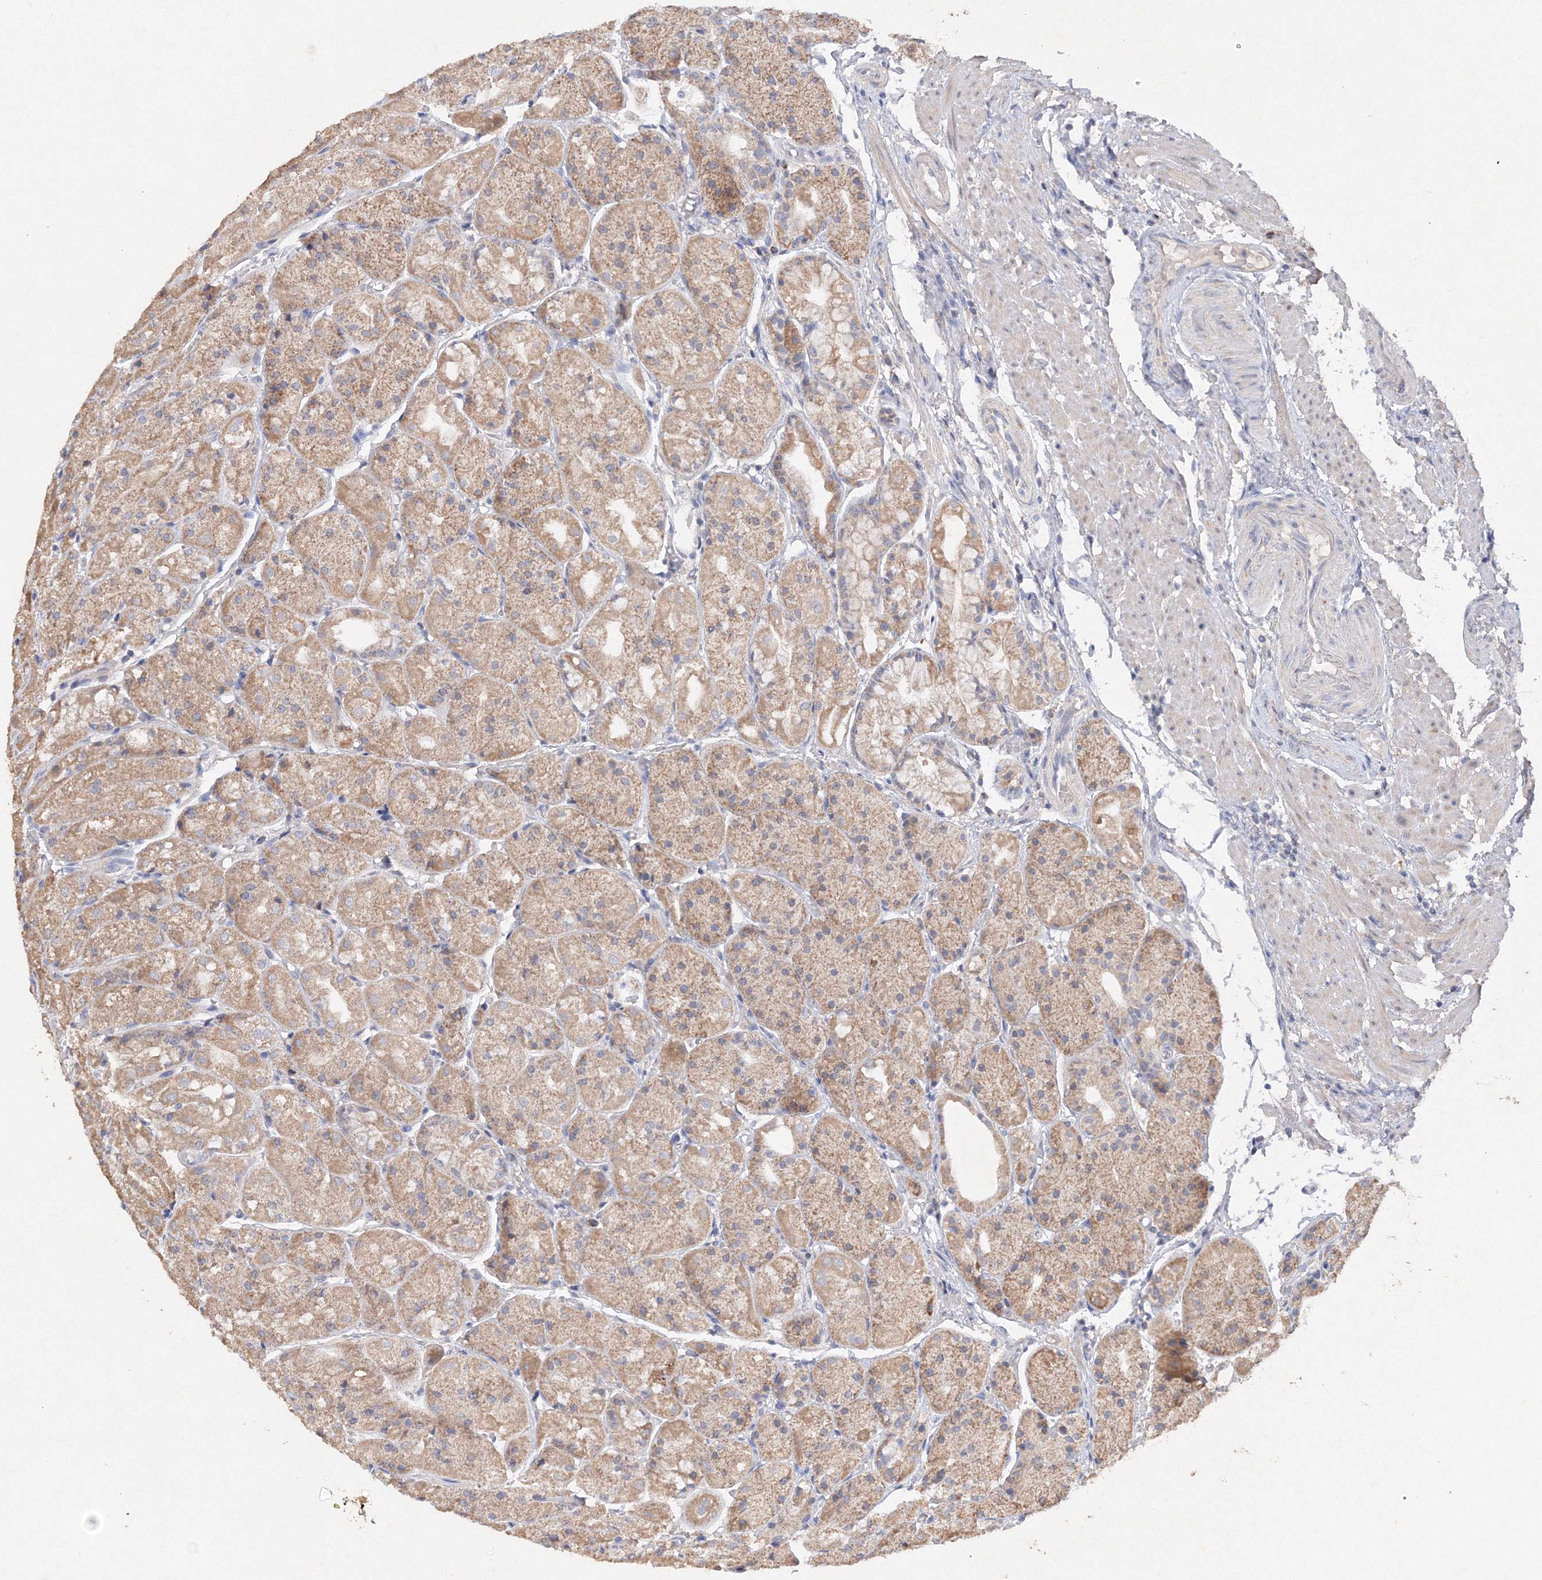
{"staining": {"intensity": "moderate", "quantity": ">75%", "location": "cytoplasmic/membranous"}, "tissue": "stomach", "cell_type": "Glandular cells", "image_type": "normal", "snomed": [{"axis": "morphology", "description": "Normal tissue, NOS"}, {"axis": "topography", "description": "Stomach, upper"}], "caption": "A brown stain highlights moderate cytoplasmic/membranous expression of a protein in glandular cells of benign human stomach. The staining is performed using DAB (3,3'-diaminobenzidine) brown chromogen to label protein expression. The nuclei are counter-stained blue using hematoxylin.", "gene": "GLS", "patient": {"sex": "male", "age": 72}}